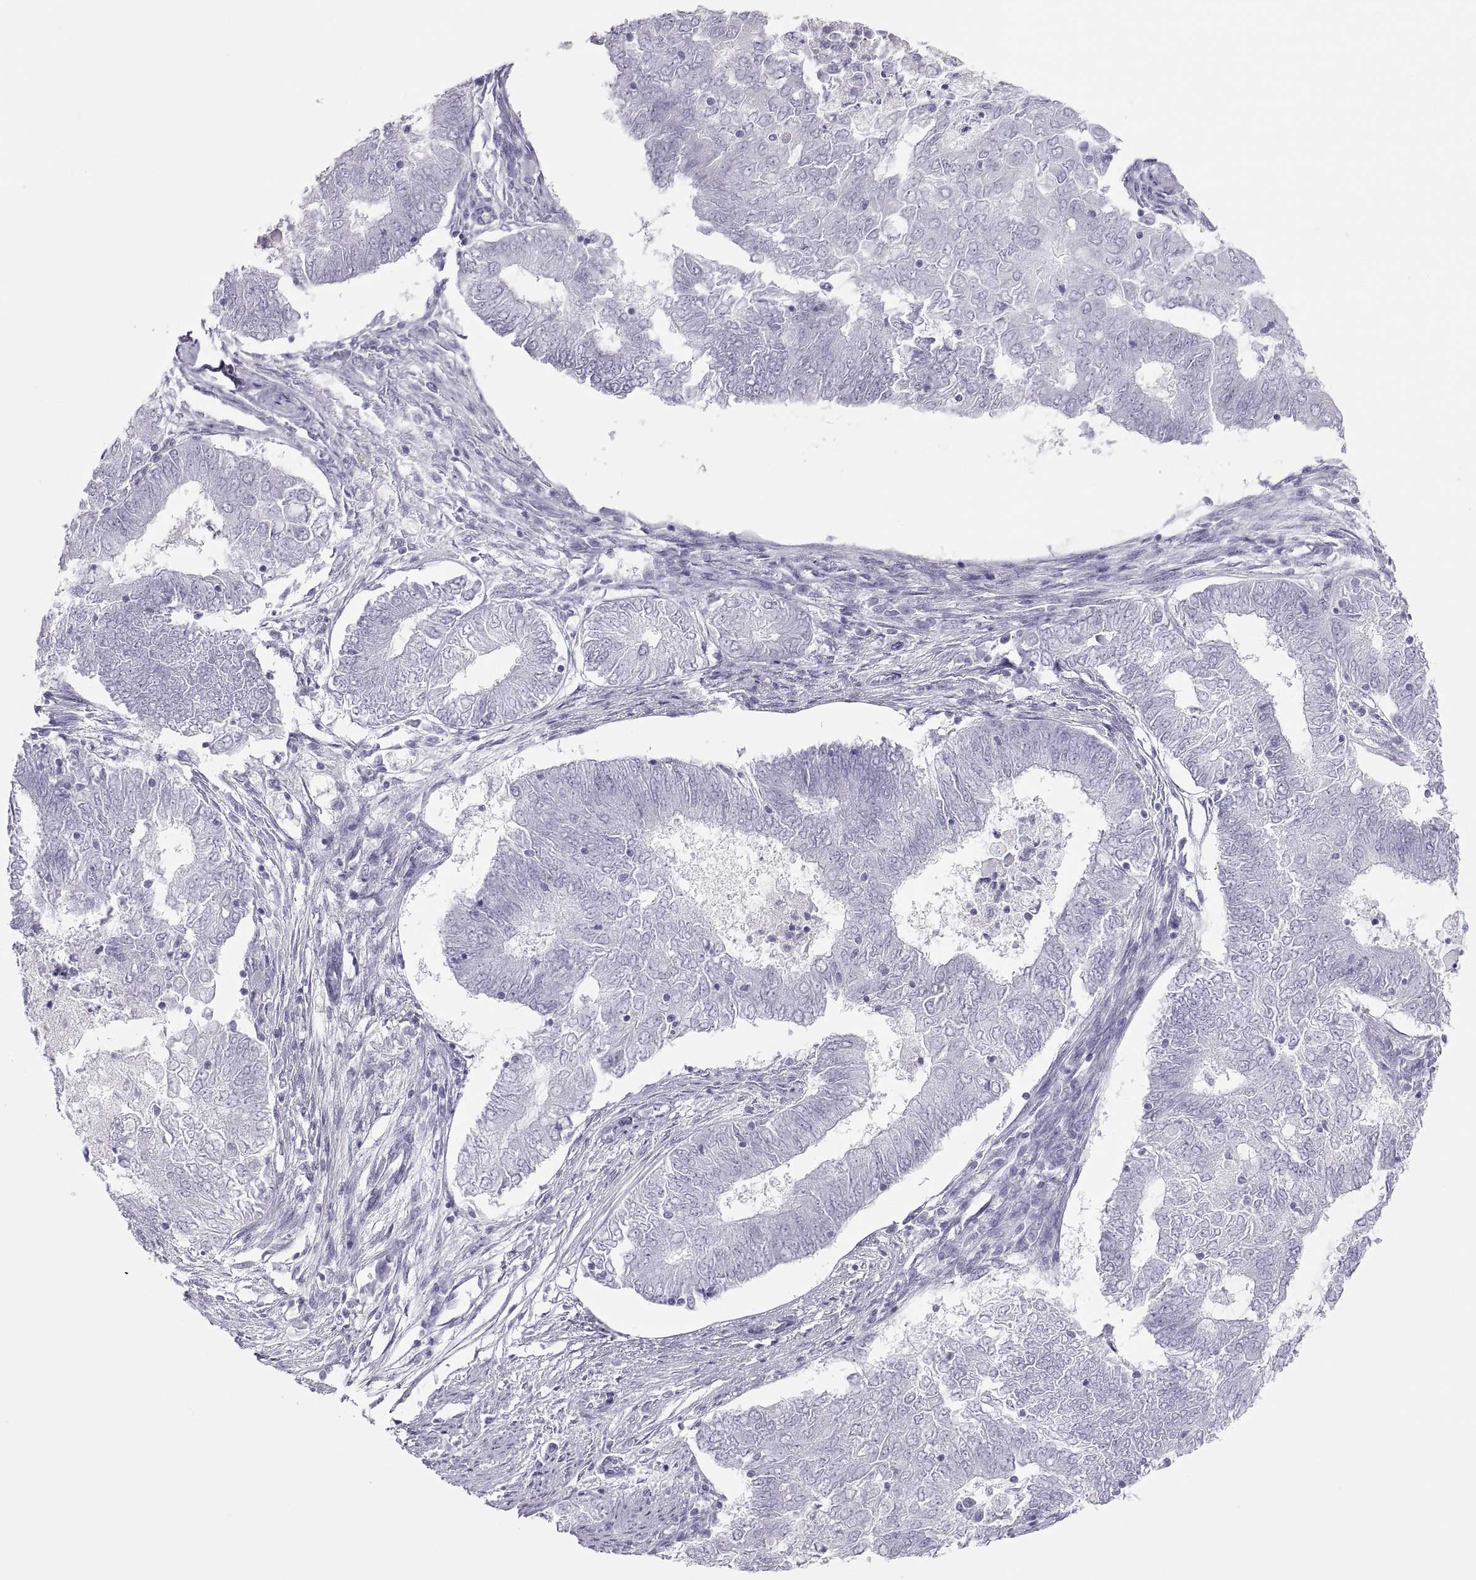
{"staining": {"intensity": "negative", "quantity": "none", "location": "none"}, "tissue": "endometrial cancer", "cell_type": "Tumor cells", "image_type": "cancer", "snomed": [{"axis": "morphology", "description": "Adenocarcinoma, NOS"}, {"axis": "topography", "description": "Endometrium"}], "caption": "Endometrial cancer (adenocarcinoma) was stained to show a protein in brown. There is no significant positivity in tumor cells. (DAB immunohistochemistry with hematoxylin counter stain).", "gene": "SEMG1", "patient": {"sex": "female", "age": 62}}